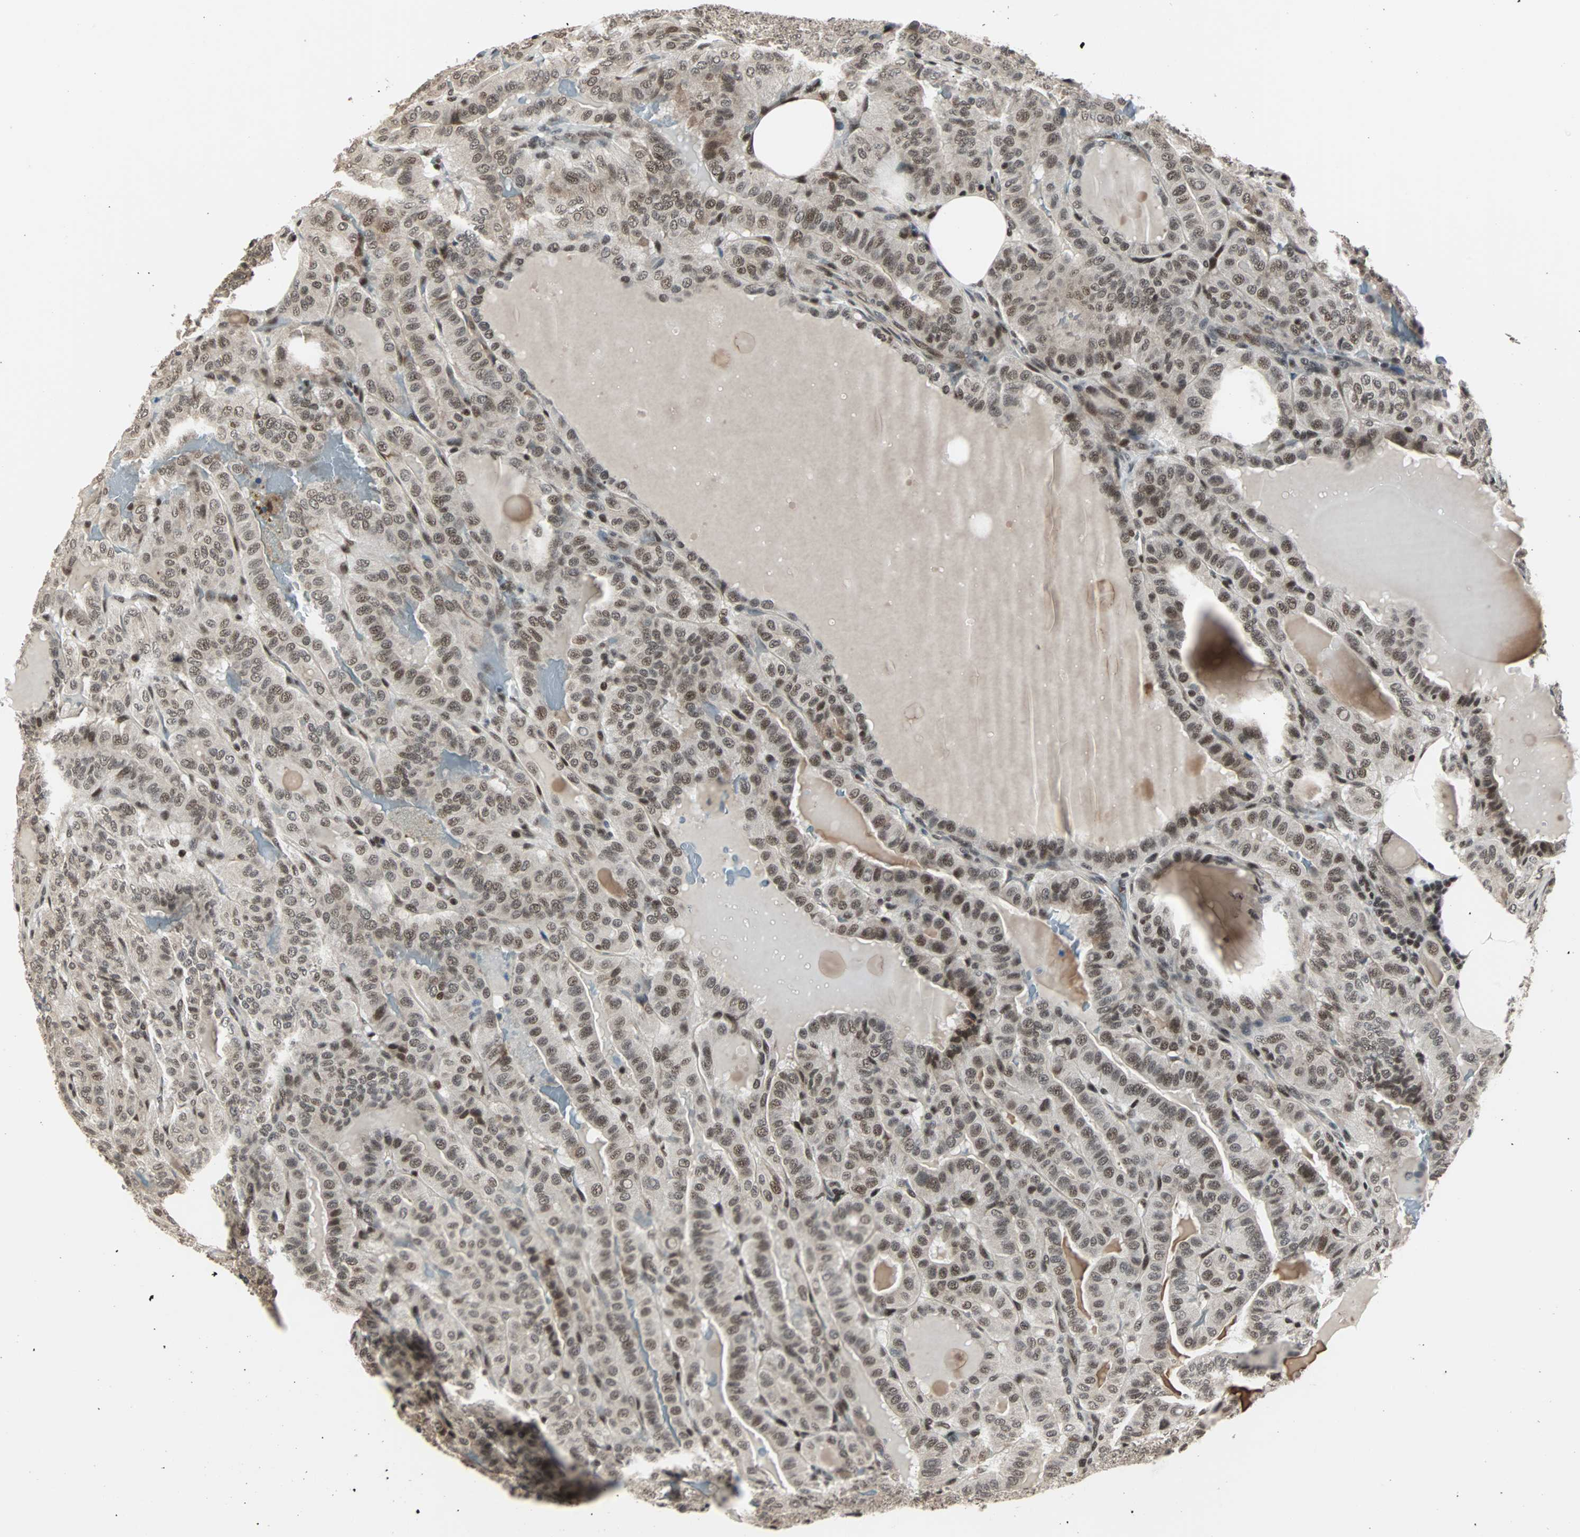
{"staining": {"intensity": "moderate", "quantity": ">75%", "location": "nuclear"}, "tissue": "thyroid cancer", "cell_type": "Tumor cells", "image_type": "cancer", "snomed": [{"axis": "morphology", "description": "Papillary adenocarcinoma, NOS"}, {"axis": "topography", "description": "Thyroid gland"}], "caption": "Protein expression analysis of human thyroid cancer reveals moderate nuclear staining in approximately >75% of tumor cells. (DAB IHC, brown staining for protein, blue staining for nuclei).", "gene": "TERF2IP", "patient": {"sex": "male", "age": 77}}